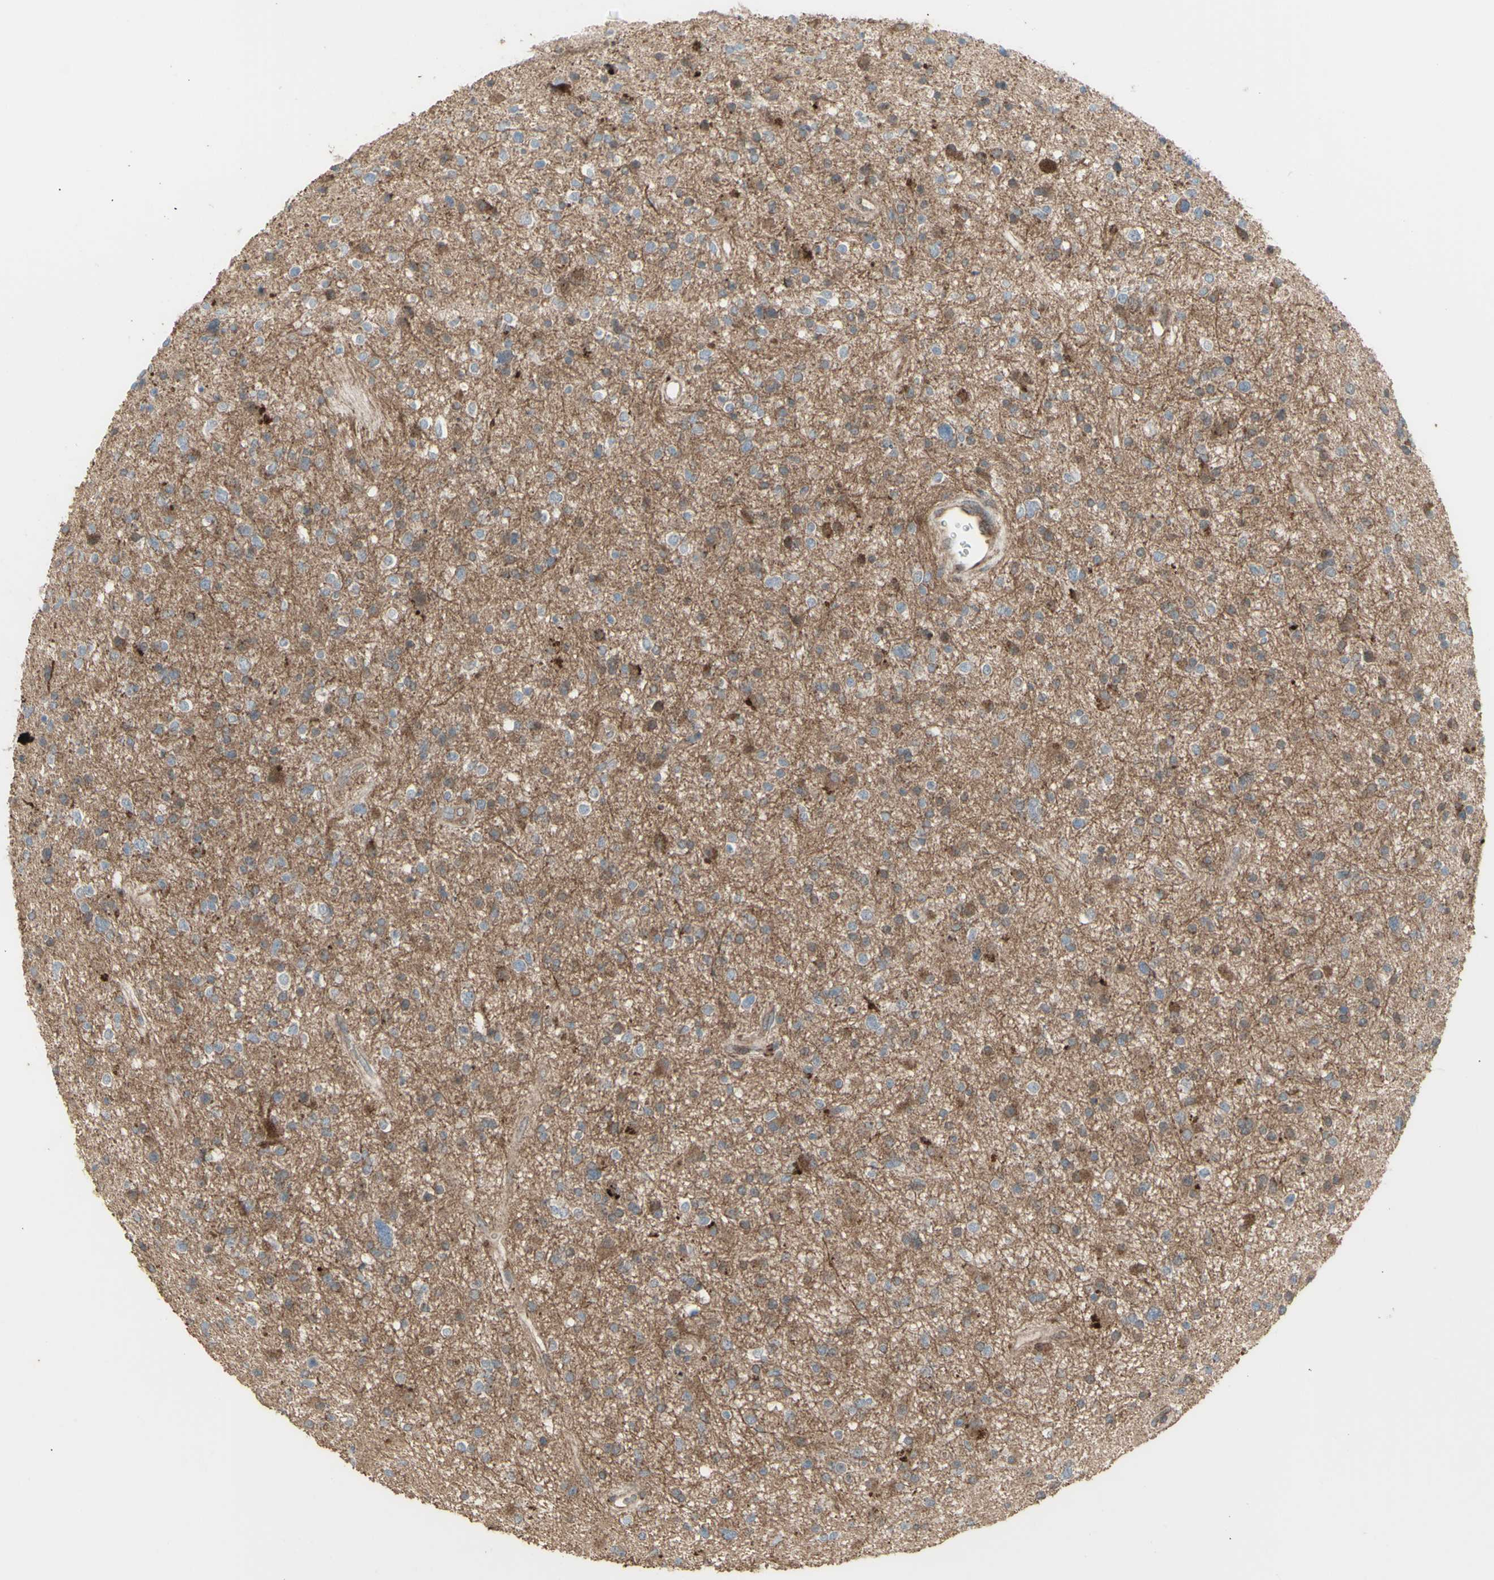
{"staining": {"intensity": "moderate", "quantity": "25%-75%", "location": "cytoplasmic/membranous"}, "tissue": "glioma", "cell_type": "Tumor cells", "image_type": "cancer", "snomed": [{"axis": "morphology", "description": "Glioma, malignant, High grade"}, {"axis": "topography", "description": "Brain"}], "caption": "Immunohistochemistry (IHC) of high-grade glioma (malignant) exhibits medium levels of moderate cytoplasmic/membranous expression in about 25%-75% of tumor cells. Using DAB (brown) and hematoxylin (blue) stains, captured at high magnification using brightfield microscopy.", "gene": "RNASEL", "patient": {"sex": "male", "age": 33}}